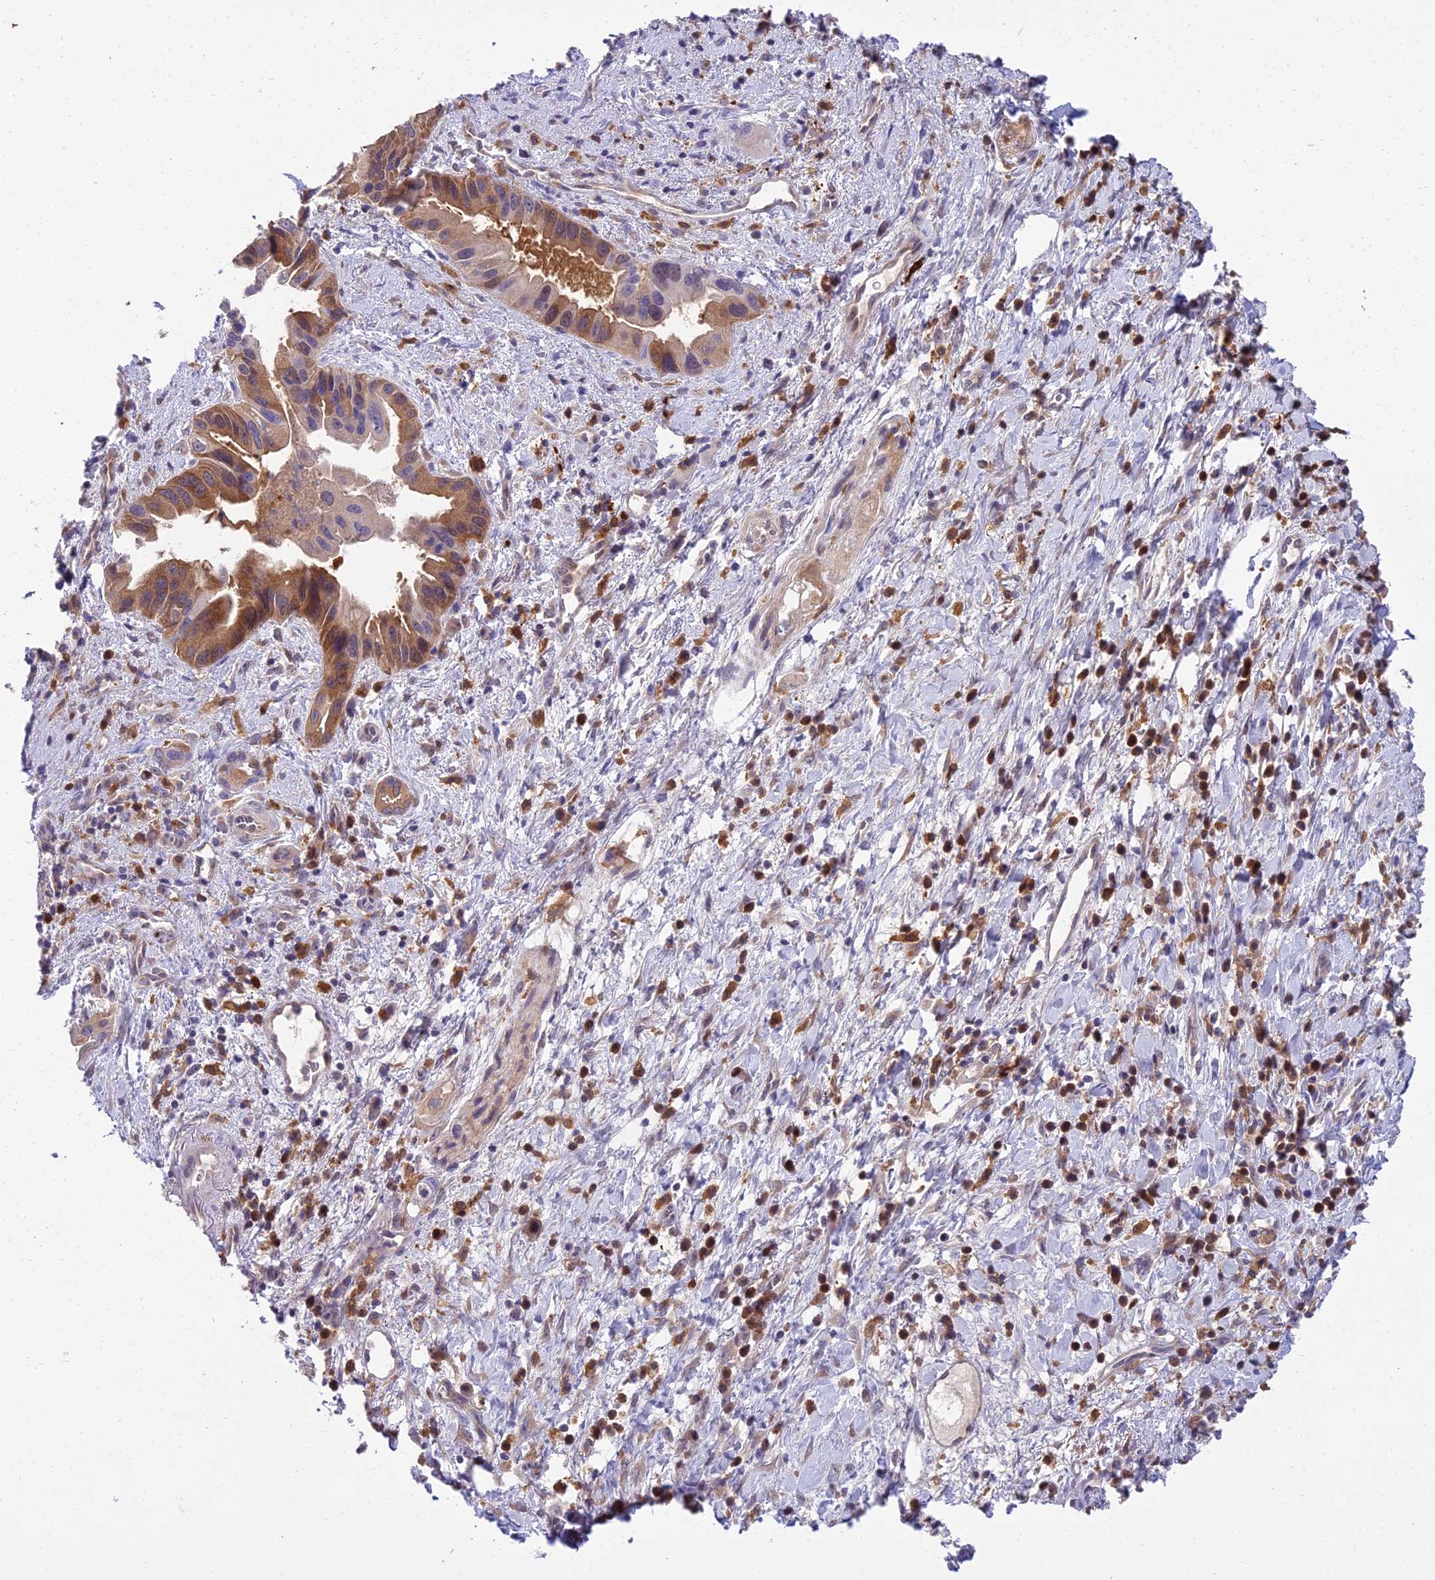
{"staining": {"intensity": "moderate", "quantity": ">75%", "location": "cytoplasmic/membranous"}, "tissue": "pancreatic cancer", "cell_type": "Tumor cells", "image_type": "cancer", "snomed": [{"axis": "morphology", "description": "Adenocarcinoma, NOS"}, {"axis": "topography", "description": "Pancreas"}], "caption": "This is an image of immunohistochemistry staining of adenocarcinoma (pancreatic), which shows moderate expression in the cytoplasmic/membranous of tumor cells.", "gene": "UBE2G1", "patient": {"sex": "female", "age": 77}}